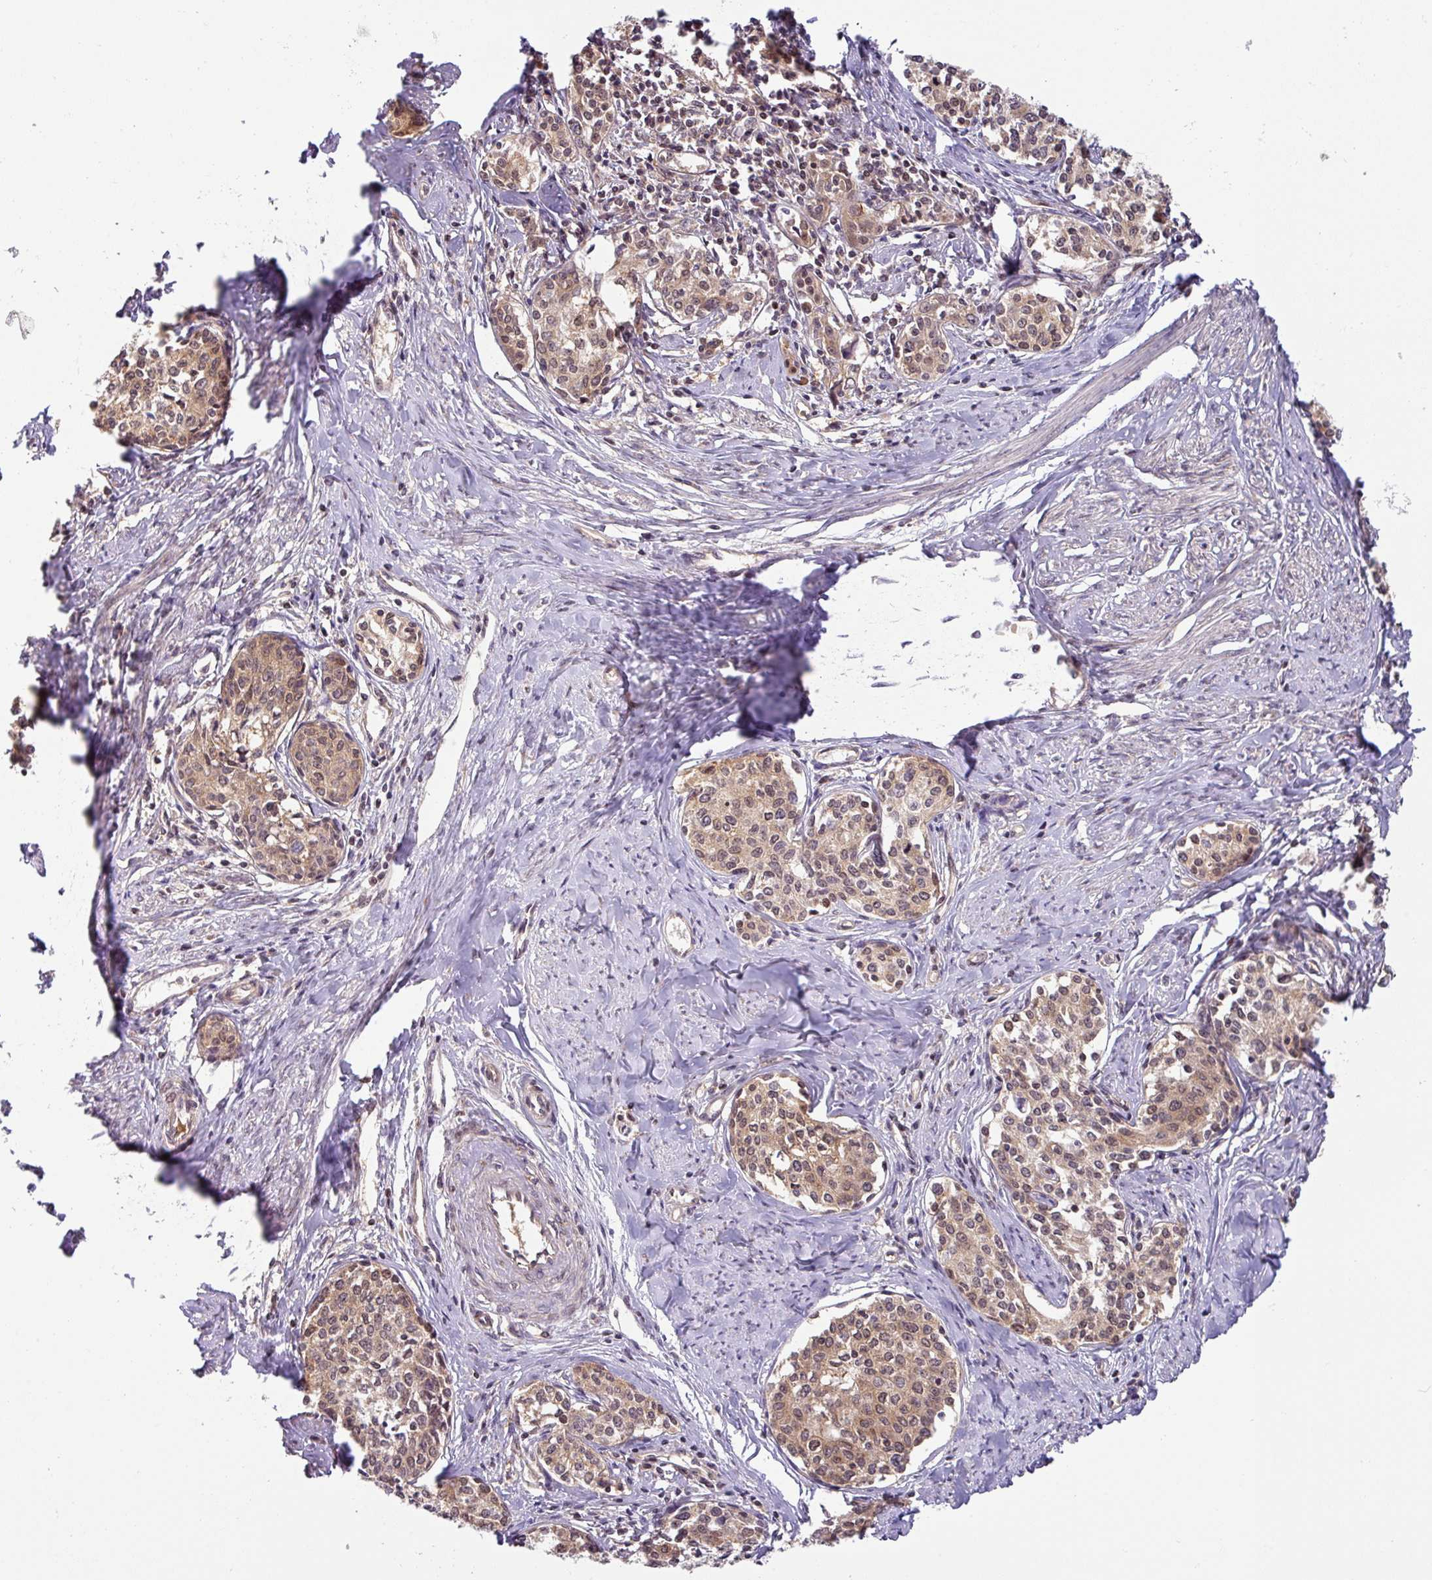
{"staining": {"intensity": "weak", "quantity": ">75%", "location": "cytoplasmic/membranous,nuclear"}, "tissue": "cervical cancer", "cell_type": "Tumor cells", "image_type": "cancer", "snomed": [{"axis": "morphology", "description": "Squamous cell carcinoma, NOS"}, {"axis": "morphology", "description": "Adenocarcinoma, NOS"}, {"axis": "topography", "description": "Cervix"}], "caption": "Immunohistochemistry image of neoplastic tissue: human cervical adenocarcinoma stained using immunohistochemistry (IHC) exhibits low levels of weak protein expression localized specifically in the cytoplasmic/membranous and nuclear of tumor cells, appearing as a cytoplasmic/membranous and nuclear brown color.", "gene": "SHB", "patient": {"sex": "female", "age": 52}}